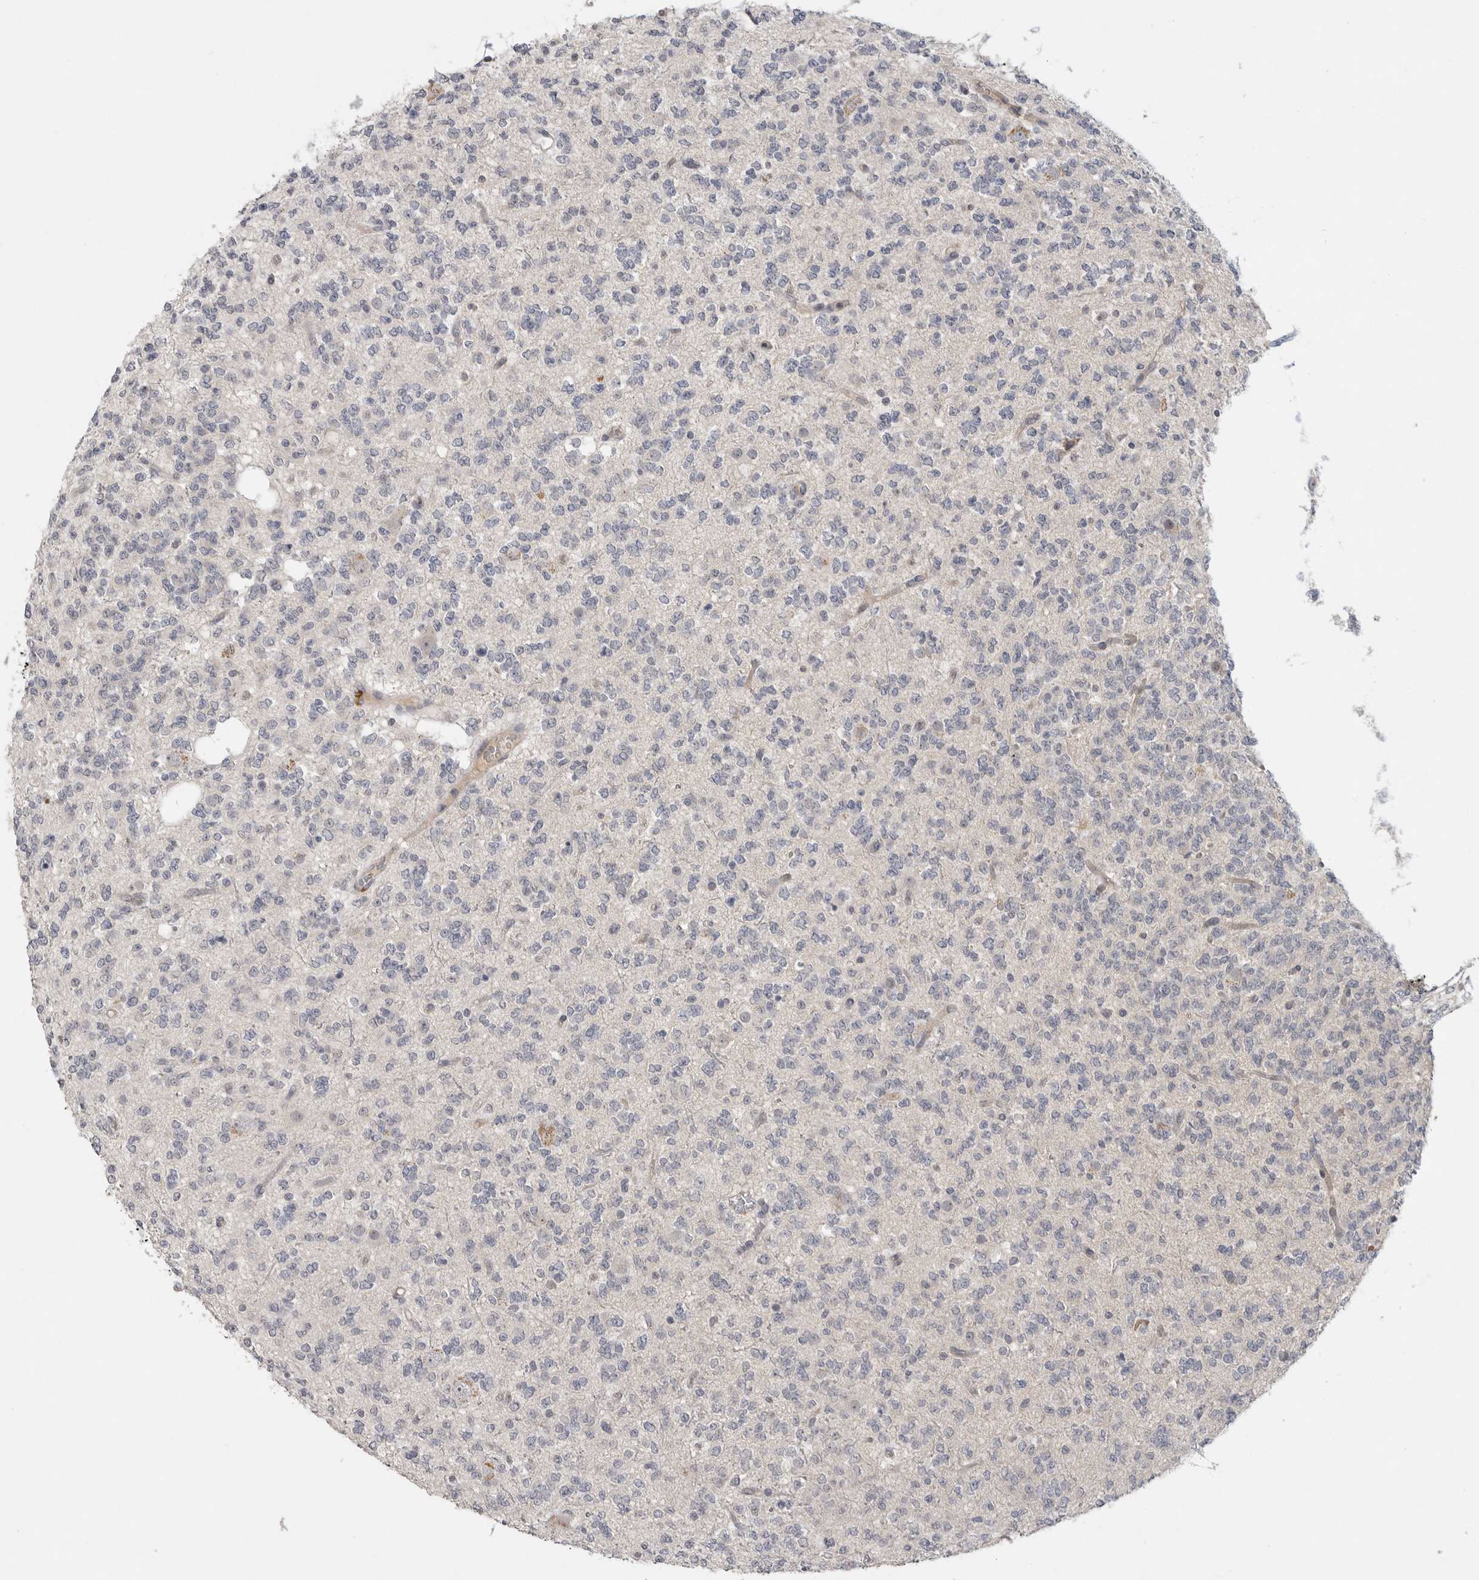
{"staining": {"intensity": "negative", "quantity": "none", "location": "none"}, "tissue": "glioma", "cell_type": "Tumor cells", "image_type": "cancer", "snomed": [{"axis": "morphology", "description": "Glioma, malignant, Low grade"}, {"axis": "topography", "description": "Brain"}], "caption": "Immunohistochemistry micrograph of neoplastic tissue: human malignant glioma (low-grade) stained with DAB (3,3'-diaminobenzidine) displays no significant protein staining in tumor cells.", "gene": "ITGAD", "patient": {"sex": "male", "age": 38}}